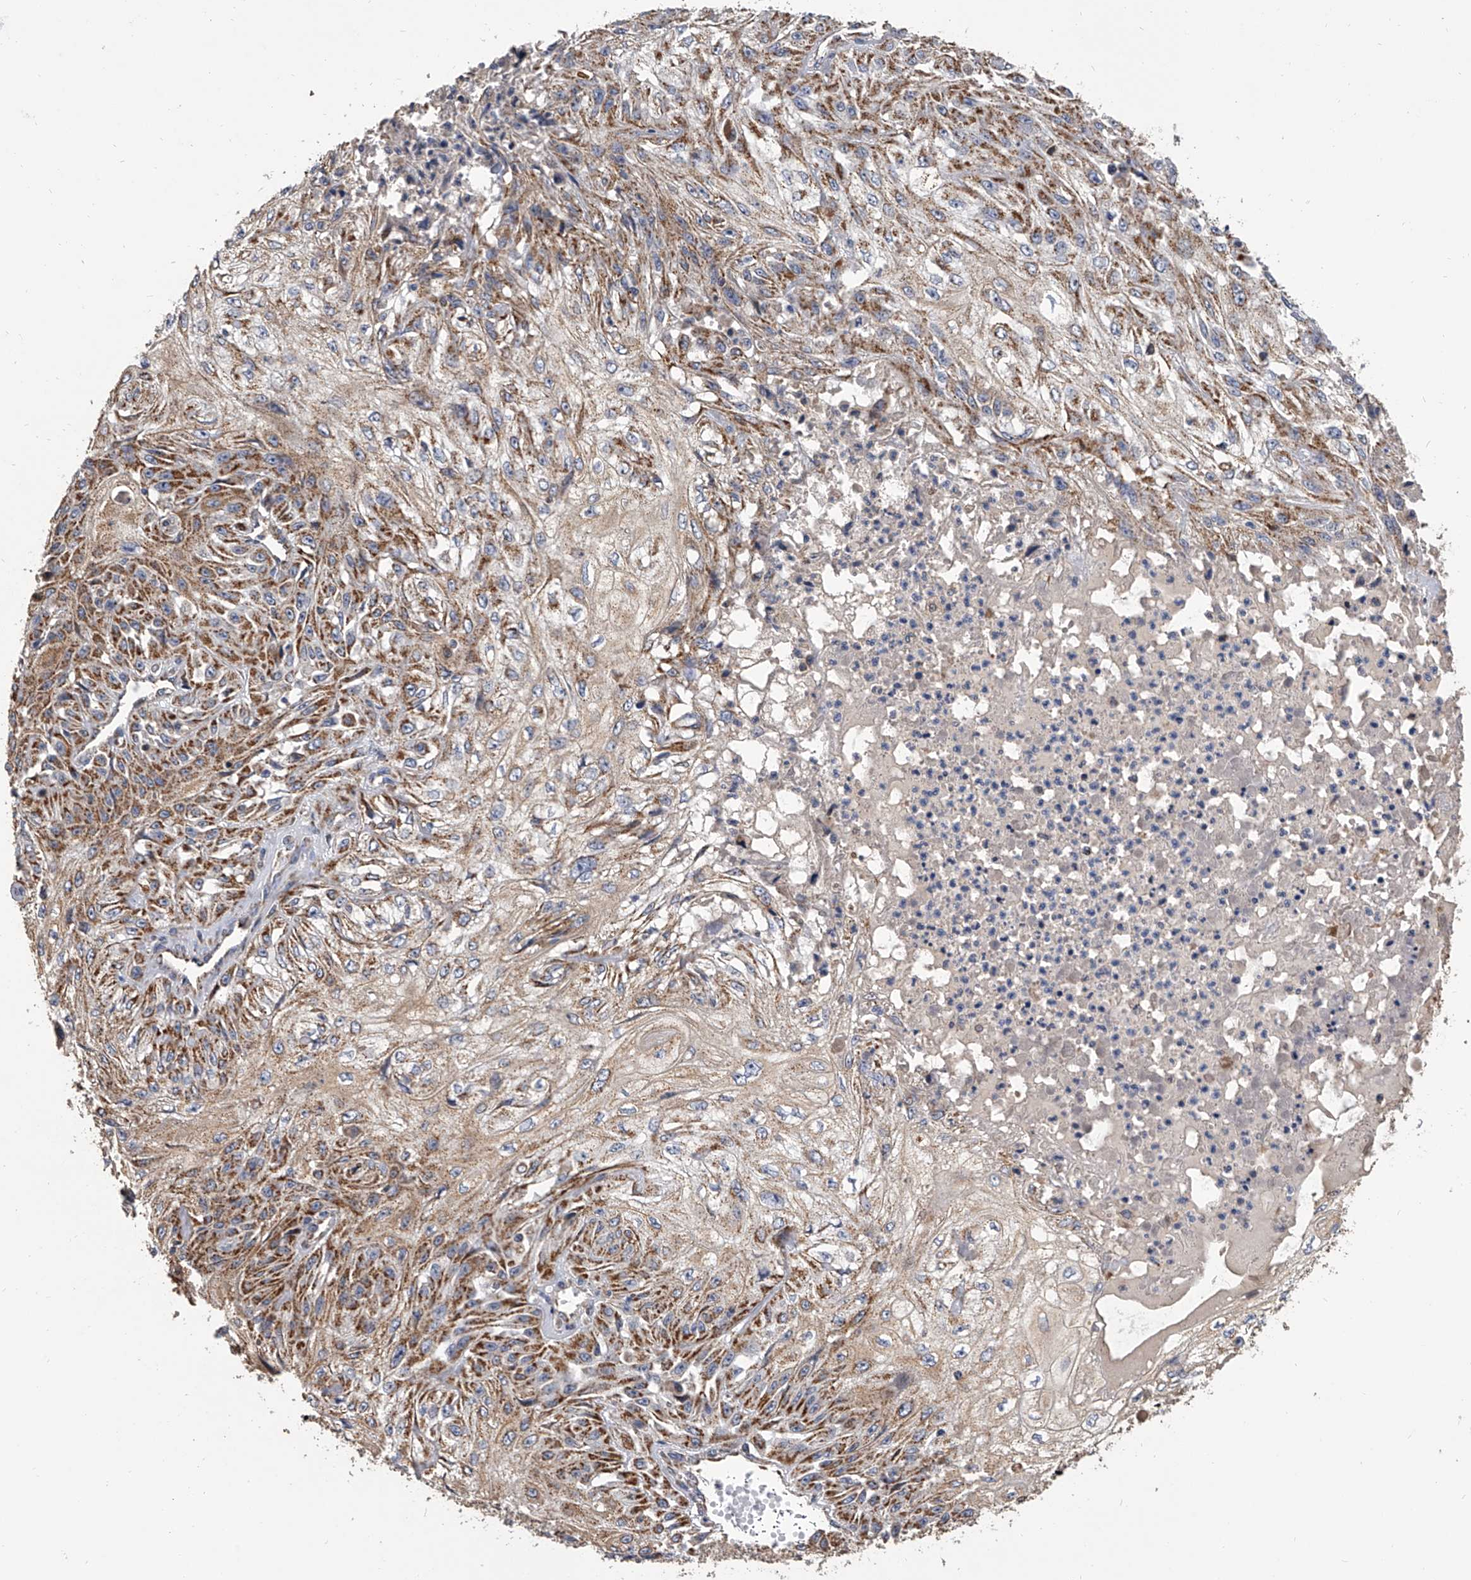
{"staining": {"intensity": "moderate", "quantity": ">75%", "location": "cytoplasmic/membranous"}, "tissue": "skin cancer", "cell_type": "Tumor cells", "image_type": "cancer", "snomed": [{"axis": "morphology", "description": "Squamous cell carcinoma, NOS"}, {"axis": "morphology", "description": "Squamous cell carcinoma, metastatic, NOS"}, {"axis": "topography", "description": "Skin"}, {"axis": "topography", "description": "Lymph node"}], "caption": "This photomicrograph displays IHC staining of human skin squamous cell carcinoma, with medium moderate cytoplasmic/membranous positivity in approximately >75% of tumor cells.", "gene": "MRPL28", "patient": {"sex": "male", "age": 75}}